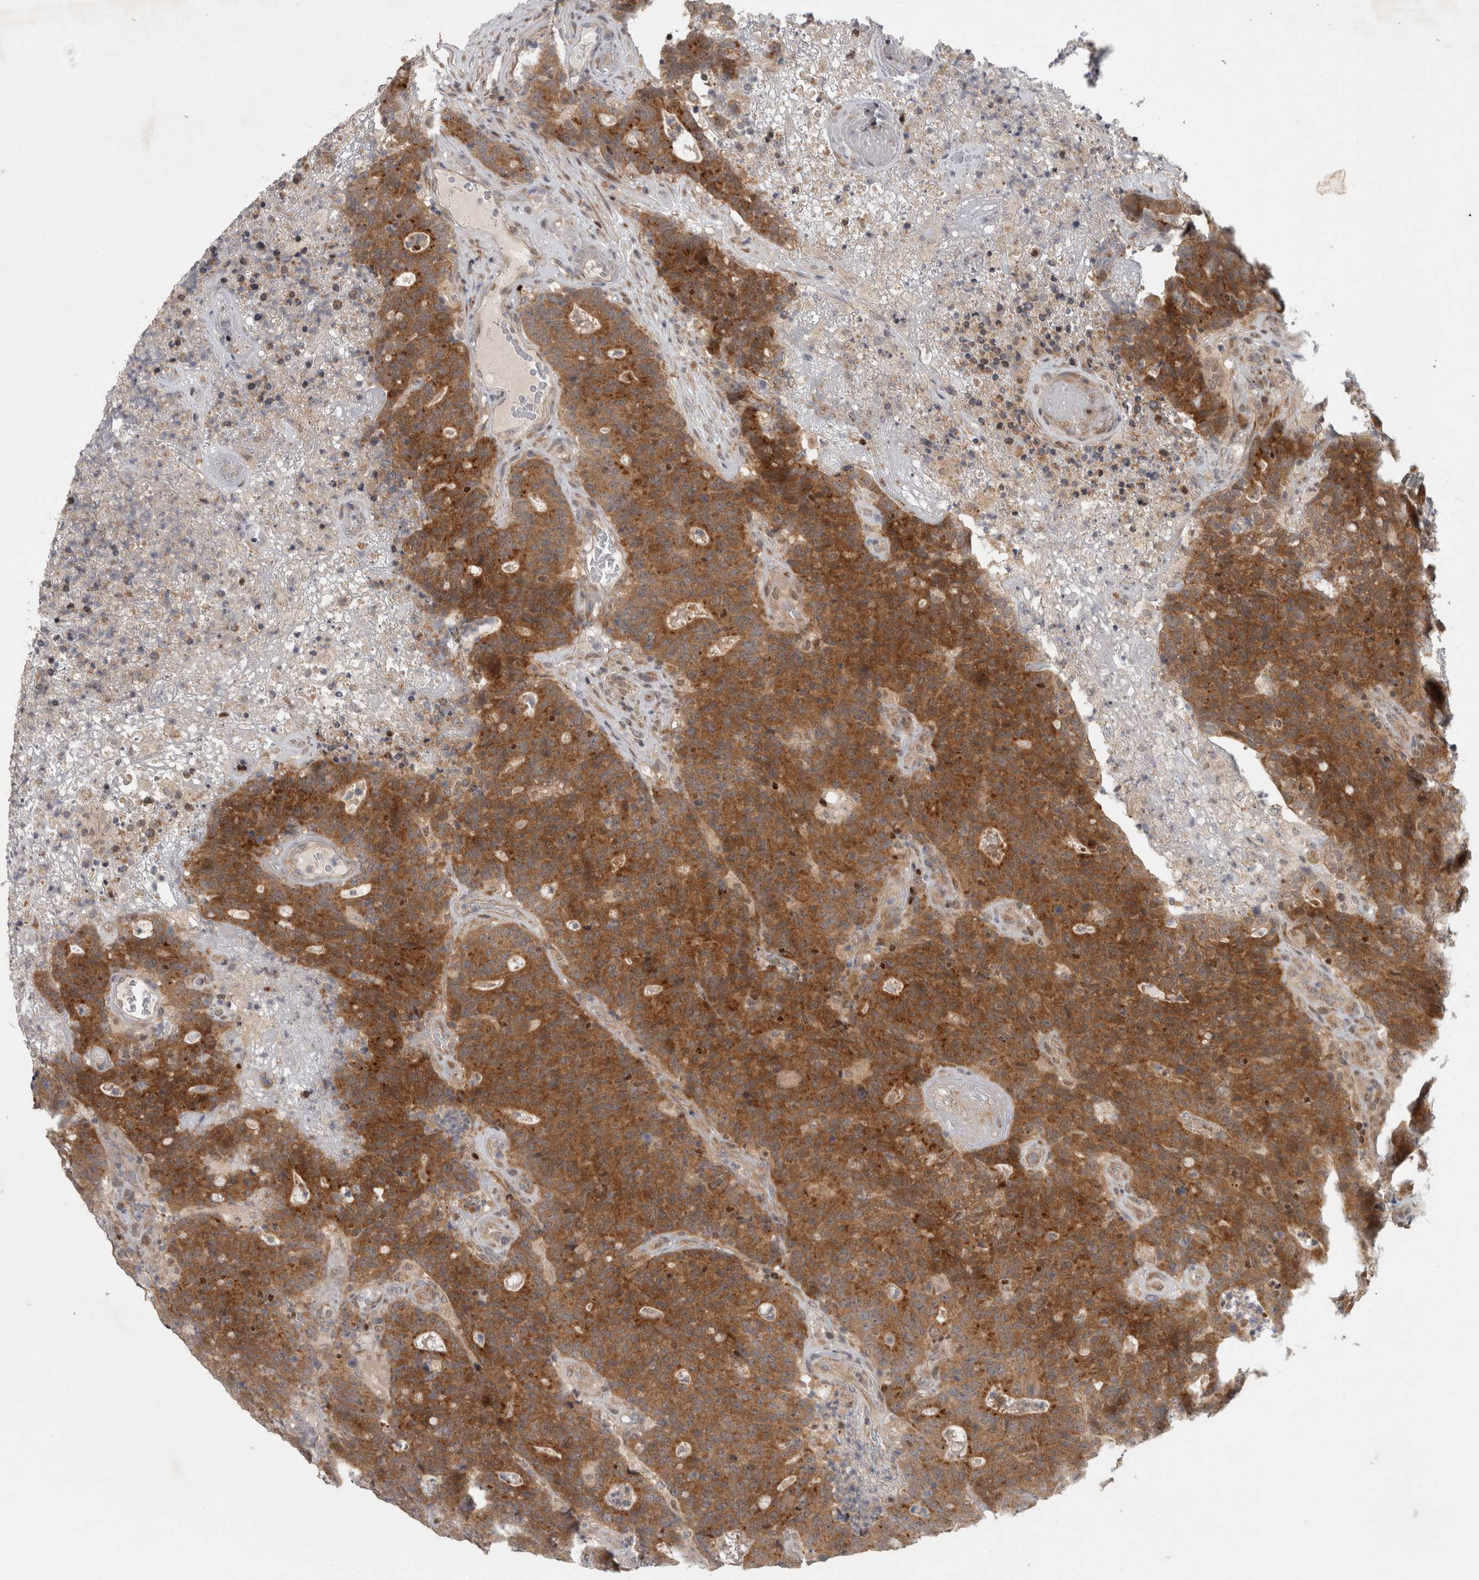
{"staining": {"intensity": "strong", "quantity": ">75%", "location": "cytoplasmic/membranous"}, "tissue": "colorectal cancer", "cell_type": "Tumor cells", "image_type": "cancer", "snomed": [{"axis": "morphology", "description": "Normal tissue, NOS"}, {"axis": "morphology", "description": "Adenocarcinoma, NOS"}, {"axis": "topography", "description": "Colon"}], "caption": "Approximately >75% of tumor cells in colorectal cancer (adenocarcinoma) exhibit strong cytoplasmic/membranous protein staining as visualized by brown immunohistochemical staining.", "gene": "KDM8", "patient": {"sex": "female", "age": 75}}